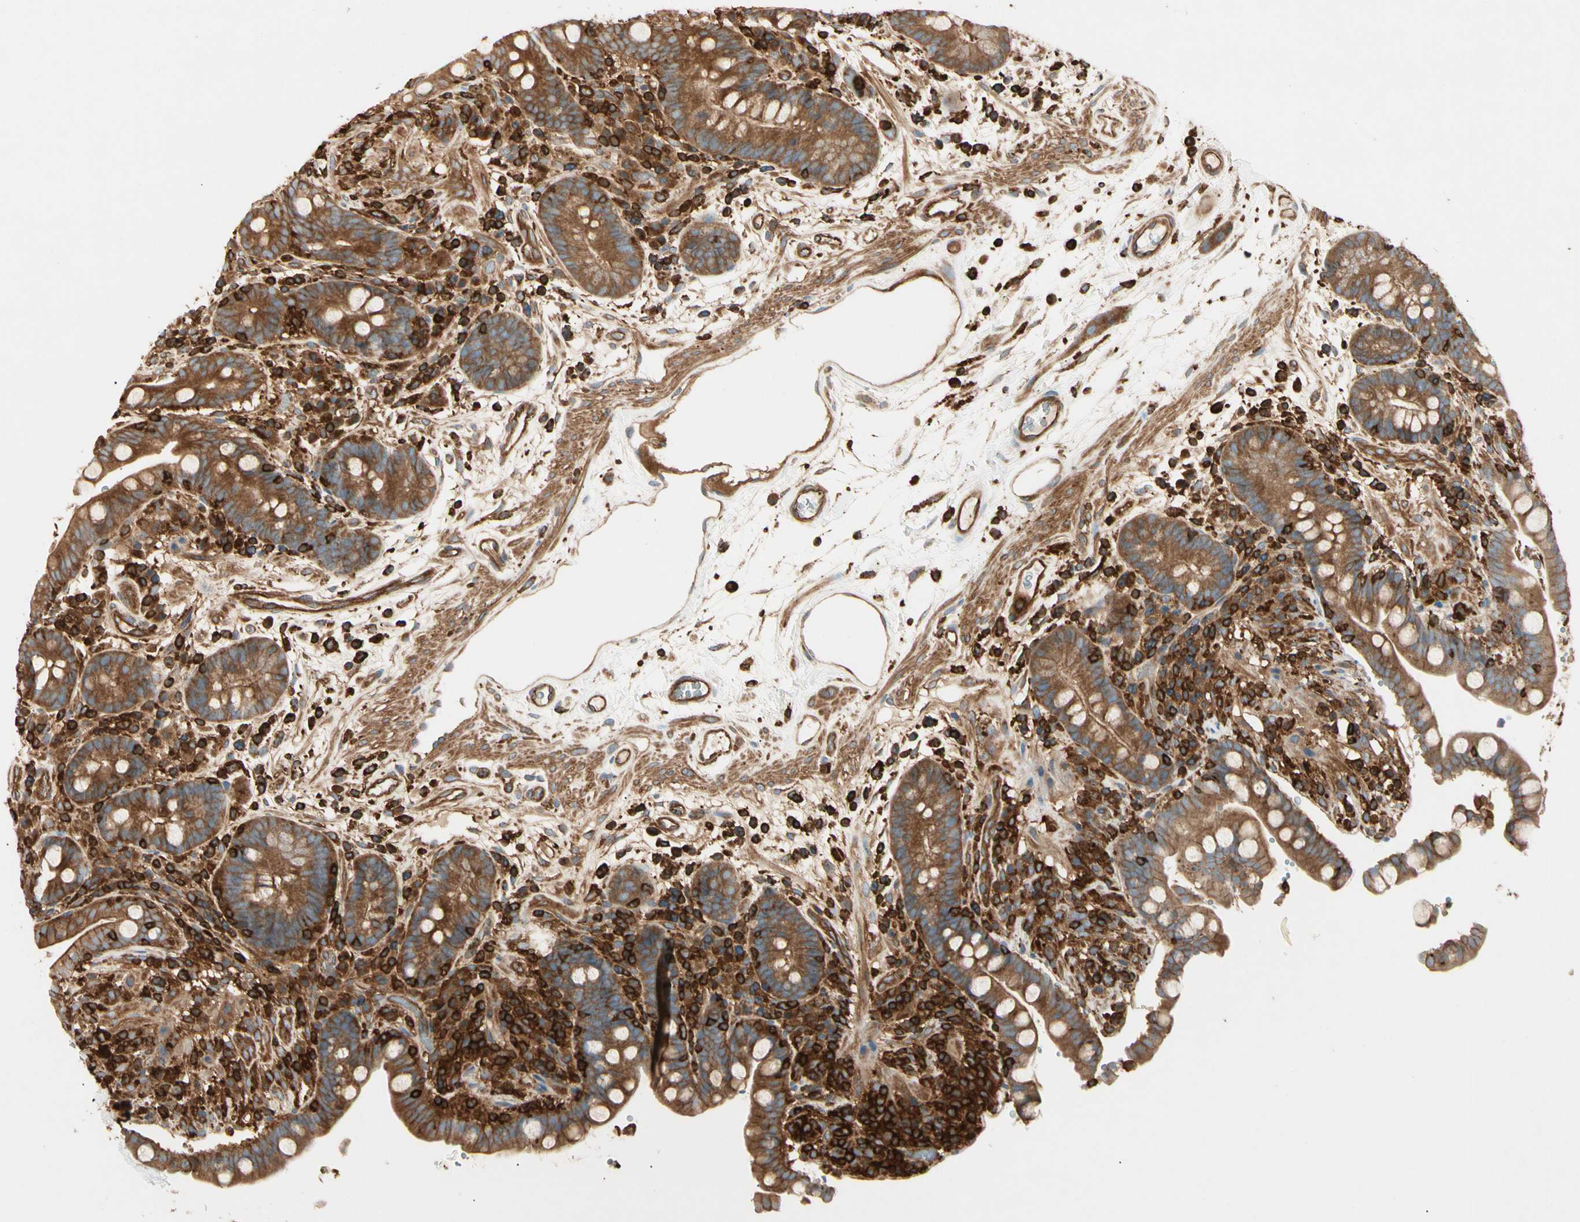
{"staining": {"intensity": "strong", "quantity": ">75%", "location": "cytoplasmic/membranous"}, "tissue": "colon", "cell_type": "Endothelial cells", "image_type": "normal", "snomed": [{"axis": "morphology", "description": "Normal tissue, NOS"}, {"axis": "topography", "description": "Colon"}], "caption": "Protein analysis of benign colon shows strong cytoplasmic/membranous positivity in approximately >75% of endothelial cells. (IHC, brightfield microscopy, high magnification).", "gene": "ARPC2", "patient": {"sex": "male", "age": 73}}